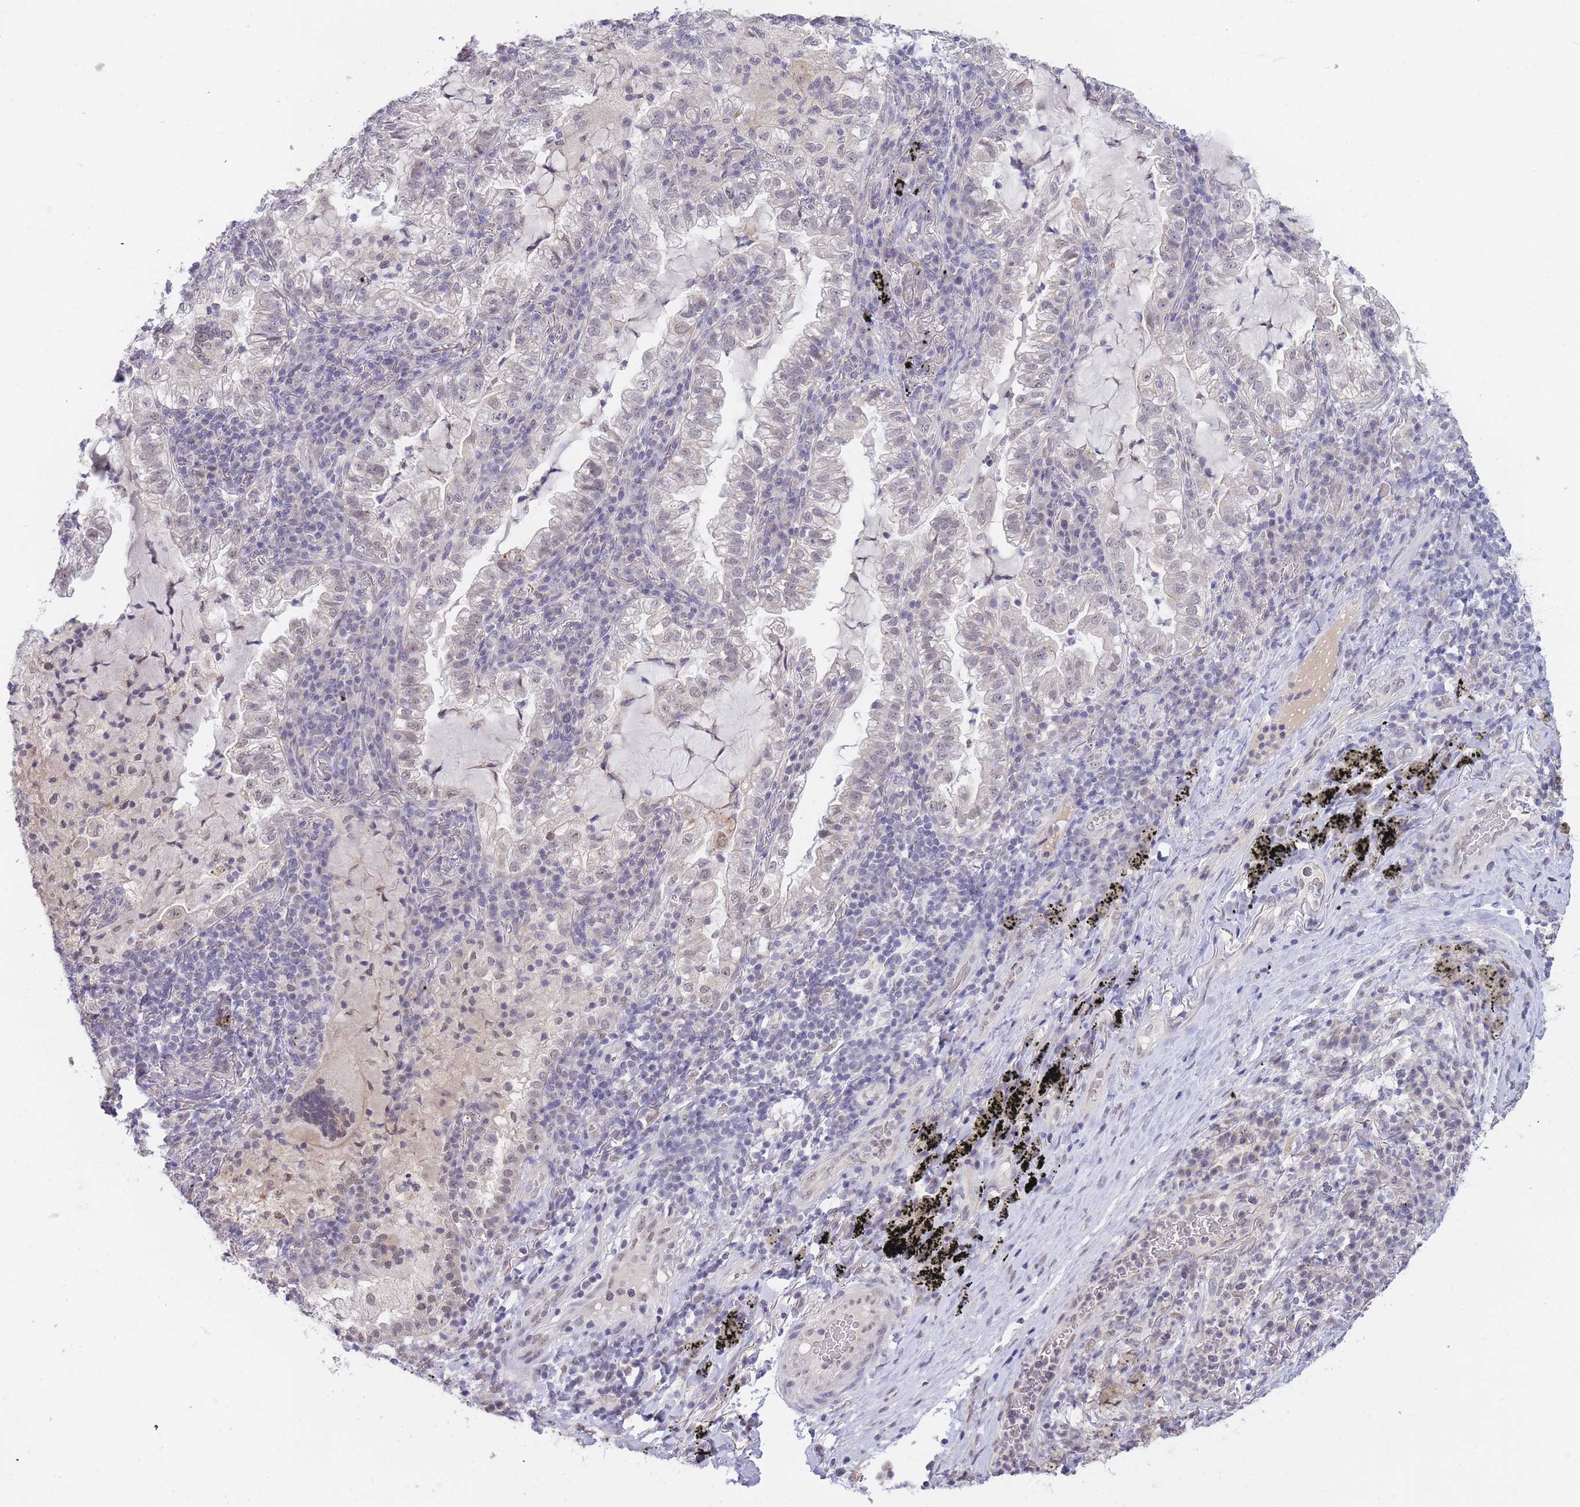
{"staining": {"intensity": "weak", "quantity": "25%-75%", "location": "nuclear"}, "tissue": "lung cancer", "cell_type": "Tumor cells", "image_type": "cancer", "snomed": [{"axis": "morphology", "description": "Adenocarcinoma, NOS"}, {"axis": "topography", "description": "Lung"}], "caption": "This is a micrograph of IHC staining of adenocarcinoma (lung), which shows weak positivity in the nuclear of tumor cells.", "gene": "GOLGA6L25", "patient": {"sex": "female", "age": 73}}